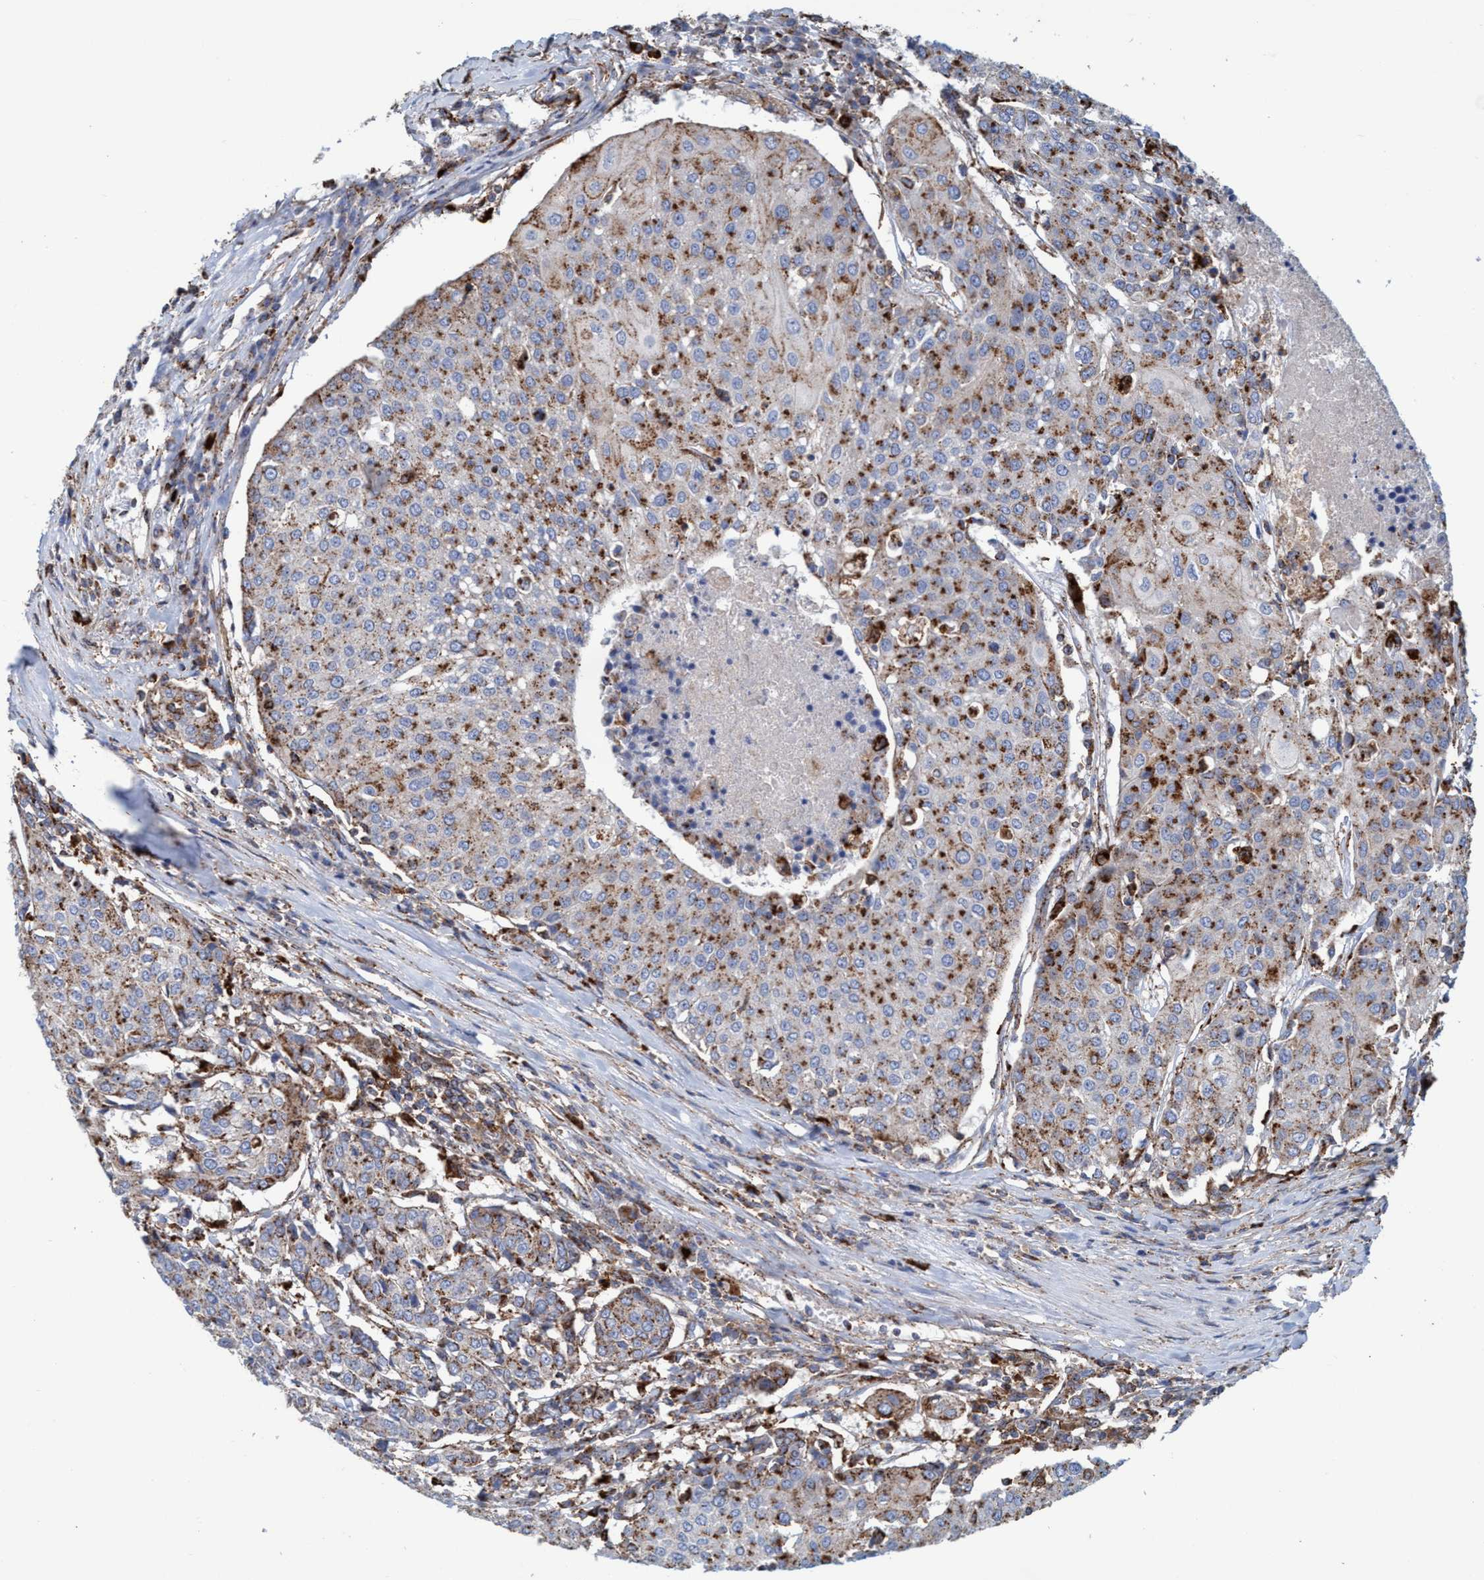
{"staining": {"intensity": "moderate", "quantity": ">75%", "location": "cytoplasmic/membranous"}, "tissue": "urothelial cancer", "cell_type": "Tumor cells", "image_type": "cancer", "snomed": [{"axis": "morphology", "description": "Urothelial carcinoma, High grade"}, {"axis": "topography", "description": "Urinary bladder"}], "caption": "Protein staining by IHC shows moderate cytoplasmic/membranous positivity in approximately >75% of tumor cells in urothelial carcinoma (high-grade). (Stains: DAB (3,3'-diaminobenzidine) in brown, nuclei in blue, Microscopy: brightfield microscopy at high magnification).", "gene": "TRIM65", "patient": {"sex": "female", "age": 85}}